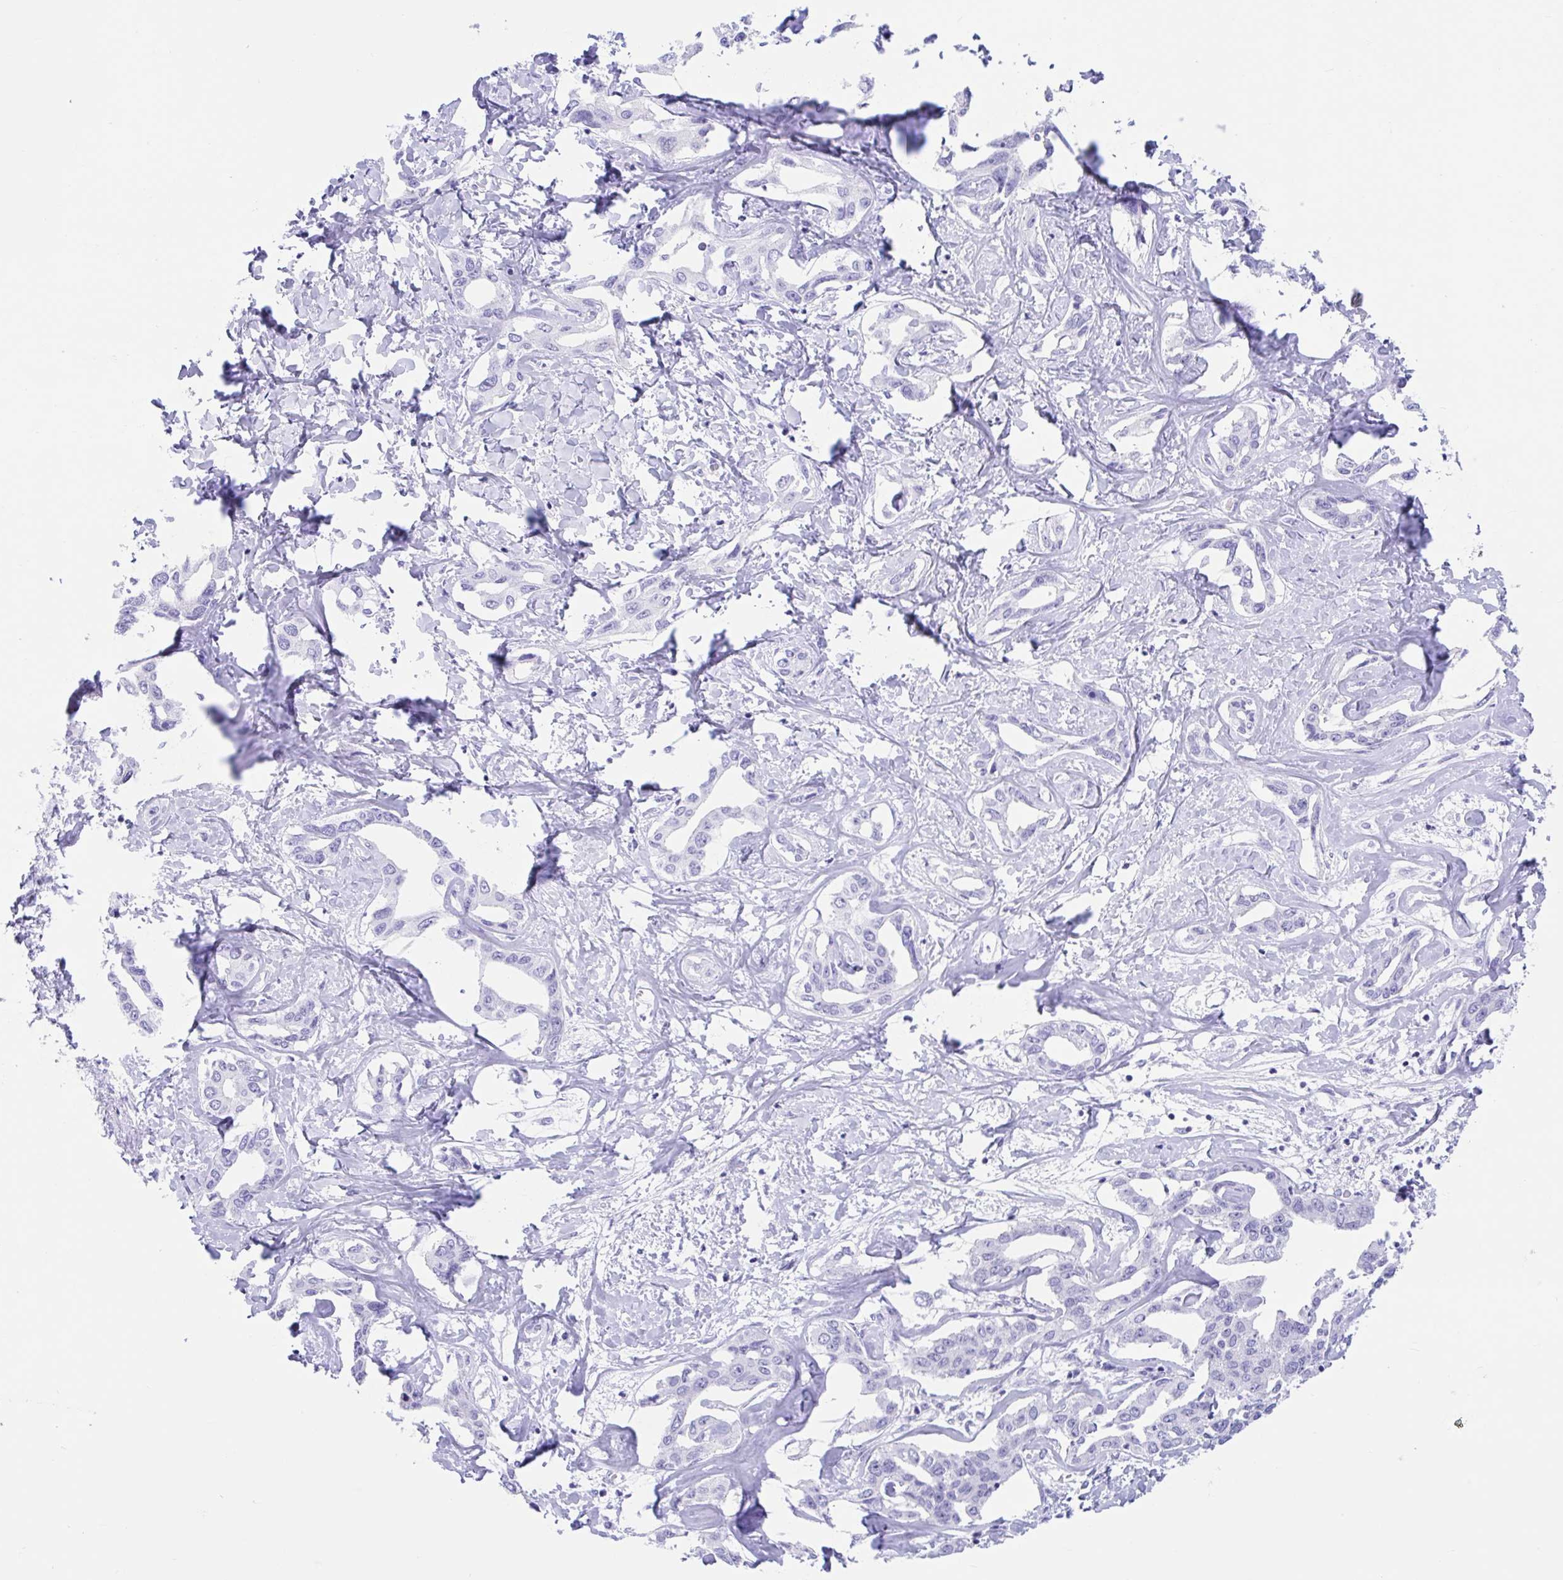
{"staining": {"intensity": "negative", "quantity": "none", "location": "none"}, "tissue": "liver cancer", "cell_type": "Tumor cells", "image_type": "cancer", "snomed": [{"axis": "morphology", "description": "Cholangiocarcinoma"}, {"axis": "topography", "description": "Liver"}], "caption": "This is an immunohistochemistry micrograph of liver cancer. There is no staining in tumor cells.", "gene": "TMEM35A", "patient": {"sex": "male", "age": 59}}